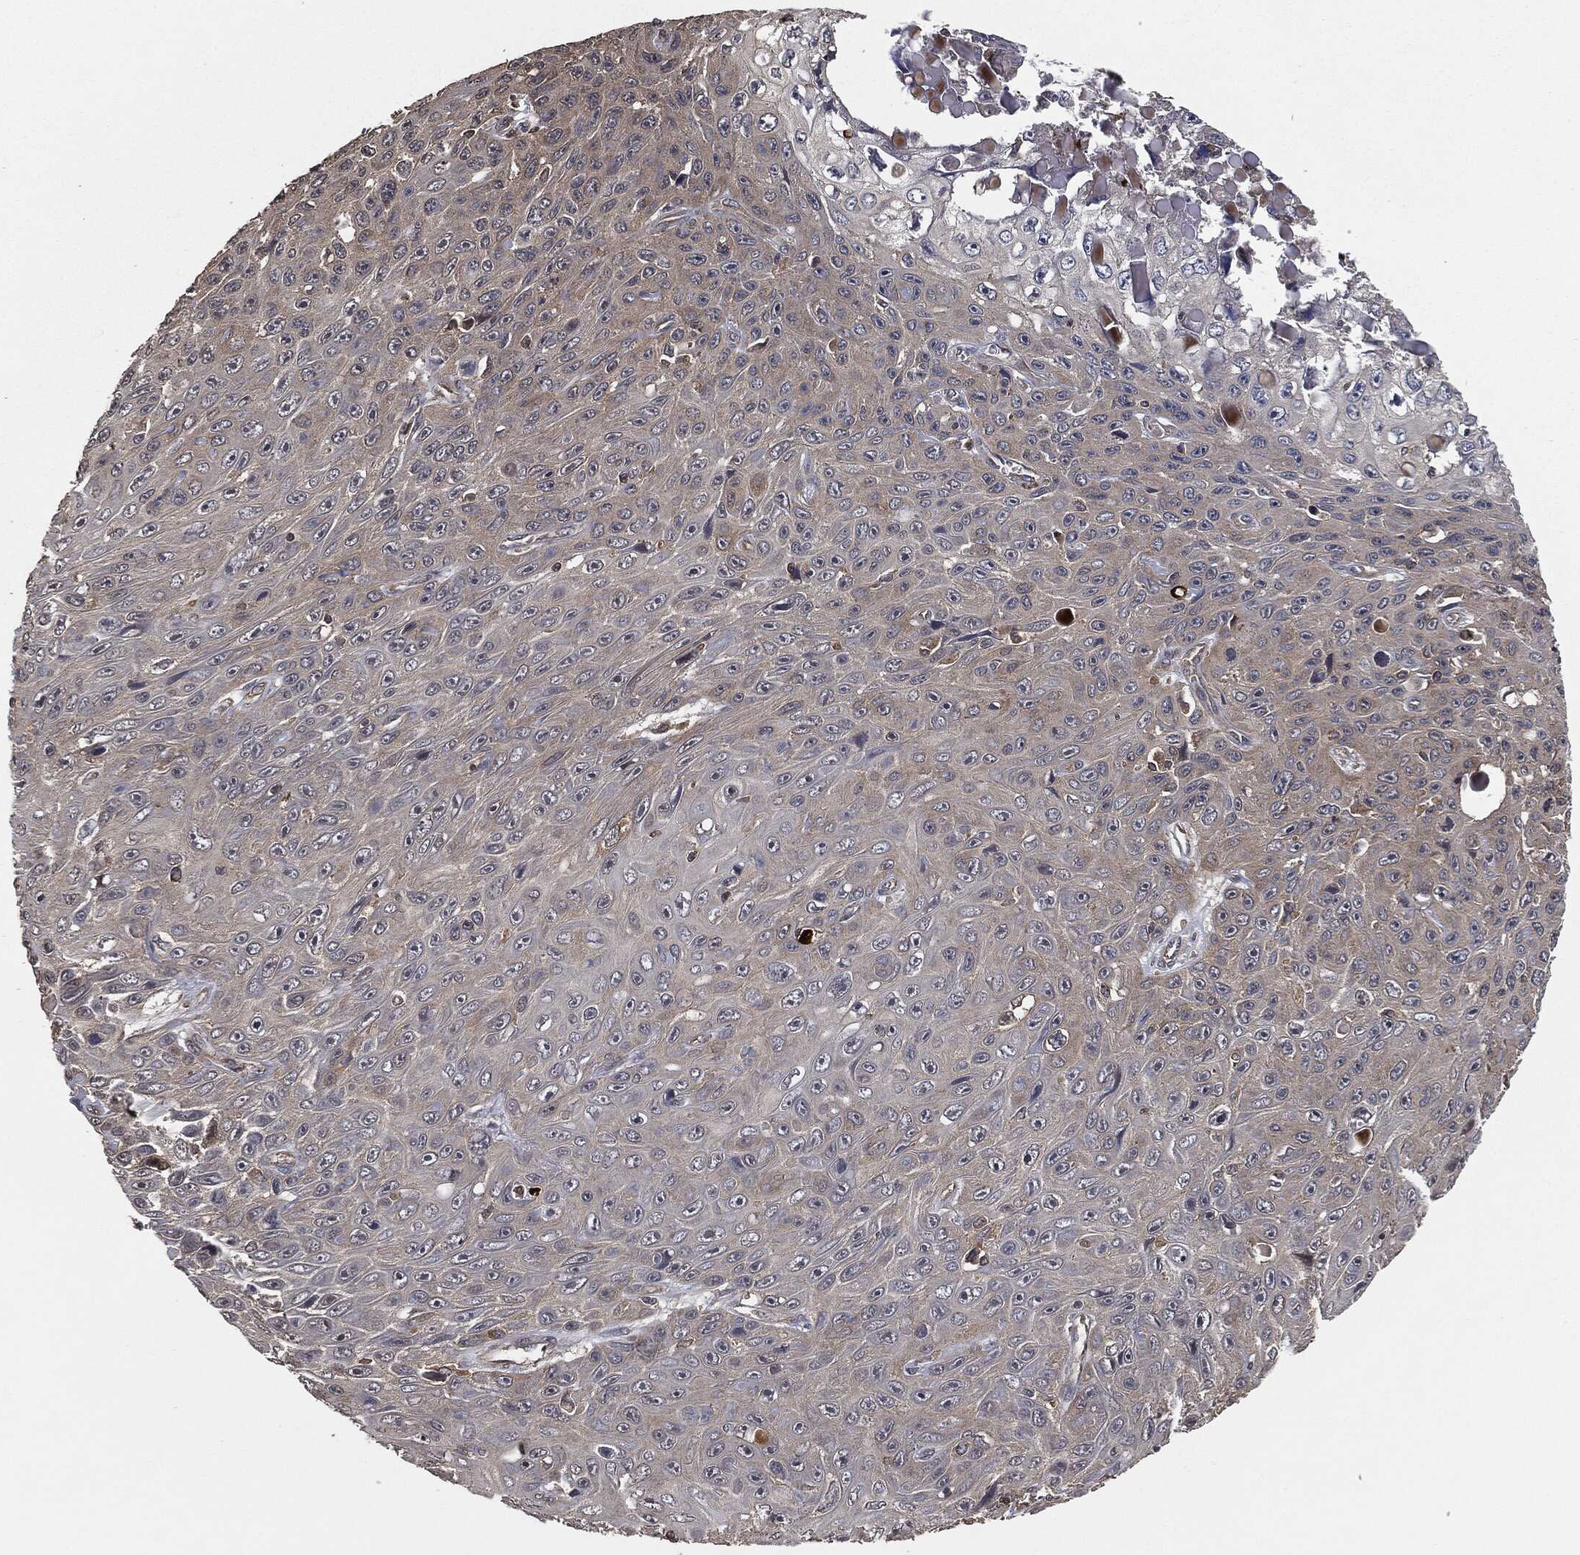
{"staining": {"intensity": "negative", "quantity": "none", "location": "none"}, "tissue": "skin cancer", "cell_type": "Tumor cells", "image_type": "cancer", "snomed": [{"axis": "morphology", "description": "Squamous cell carcinoma, NOS"}, {"axis": "topography", "description": "Skin"}], "caption": "This is an IHC micrograph of human skin squamous cell carcinoma. There is no staining in tumor cells.", "gene": "ERBIN", "patient": {"sex": "male", "age": 82}}